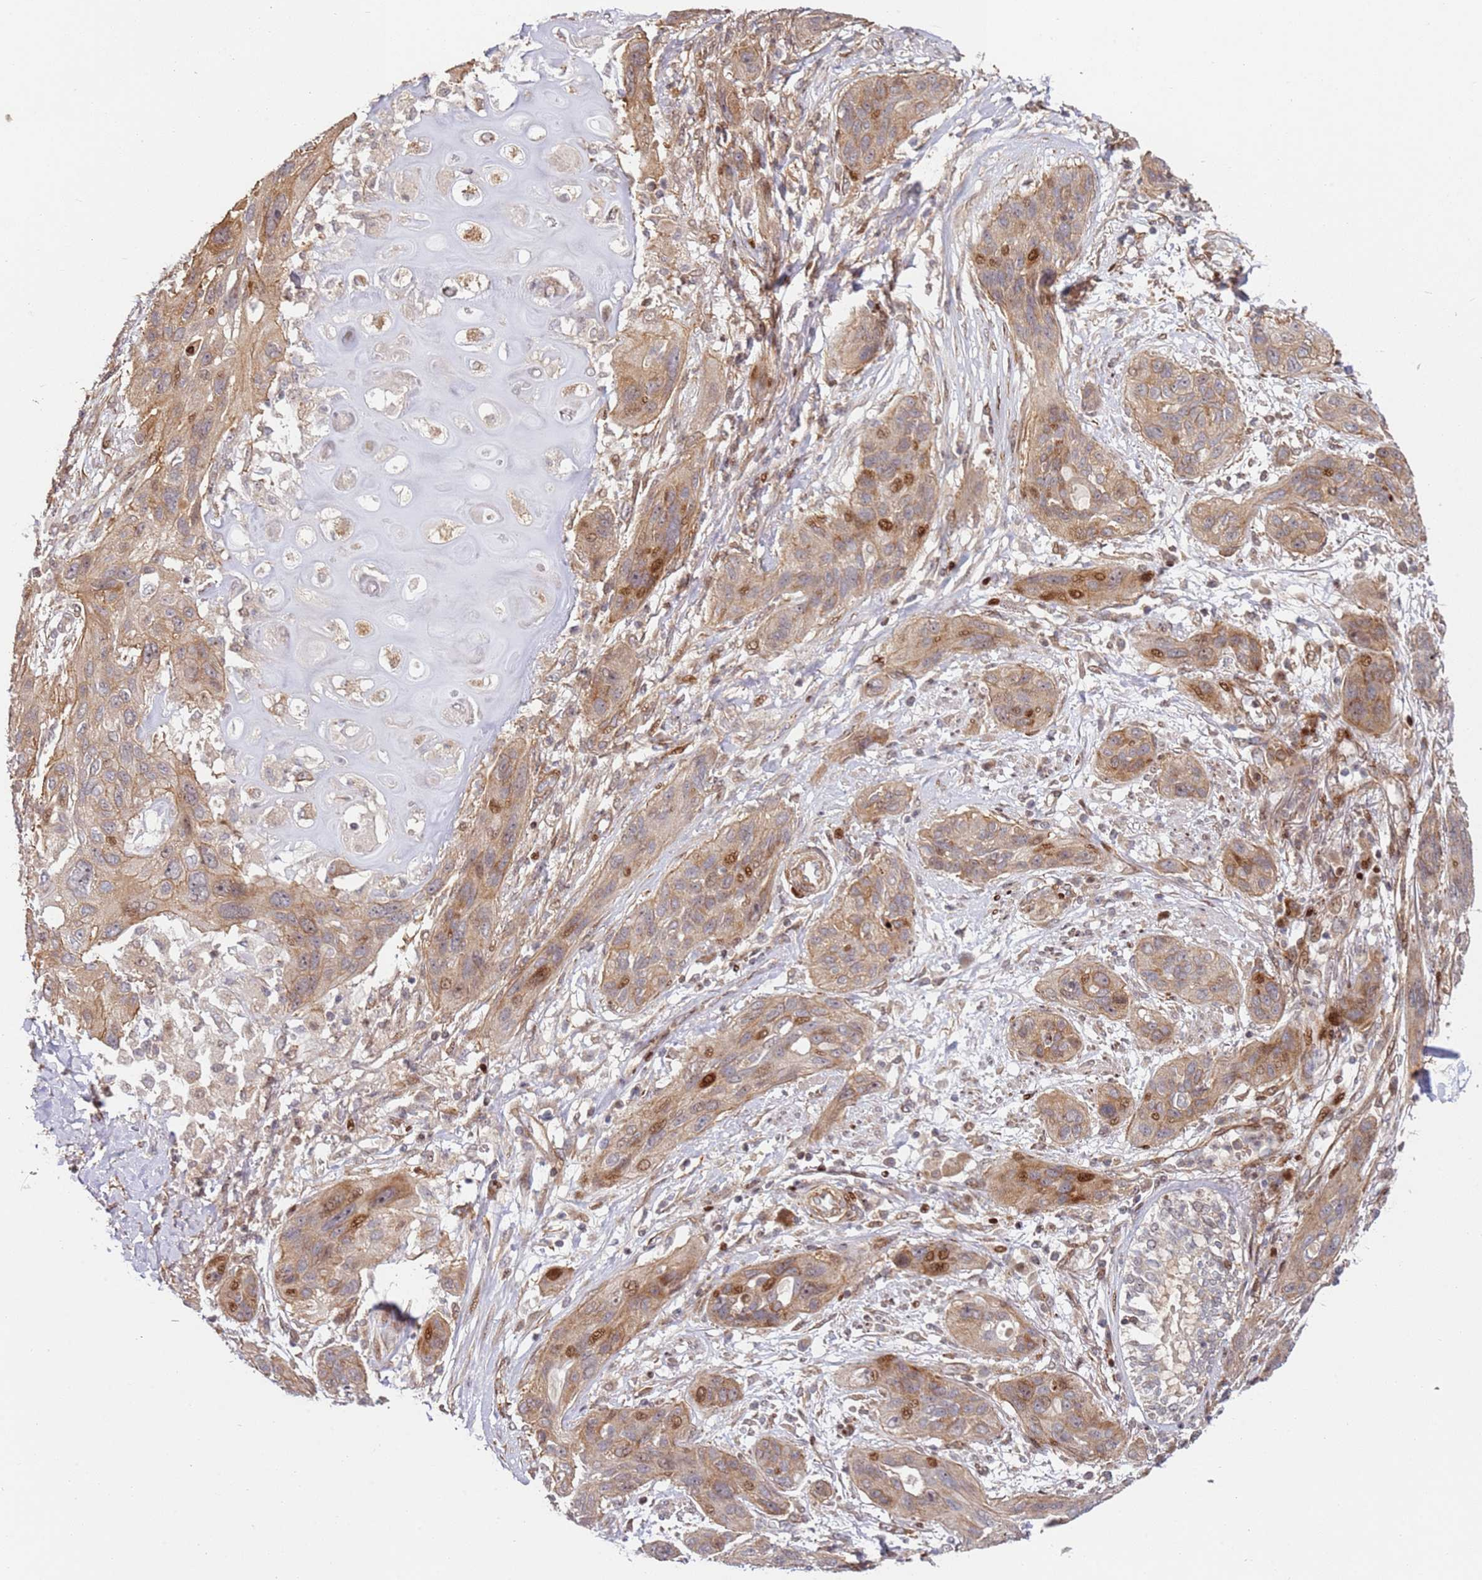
{"staining": {"intensity": "moderate", "quantity": "25%-75%", "location": "cytoplasmic/membranous,nuclear"}, "tissue": "lung cancer", "cell_type": "Tumor cells", "image_type": "cancer", "snomed": [{"axis": "morphology", "description": "Squamous cell carcinoma, NOS"}, {"axis": "topography", "description": "Lung"}], "caption": "A brown stain highlights moderate cytoplasmic/membranous and nuclear expression of a protein in squamous cell carcinoma (lung) tumor cells.", "gene": "TMEM233", "patient": {"sex": "female", "age": 70}}